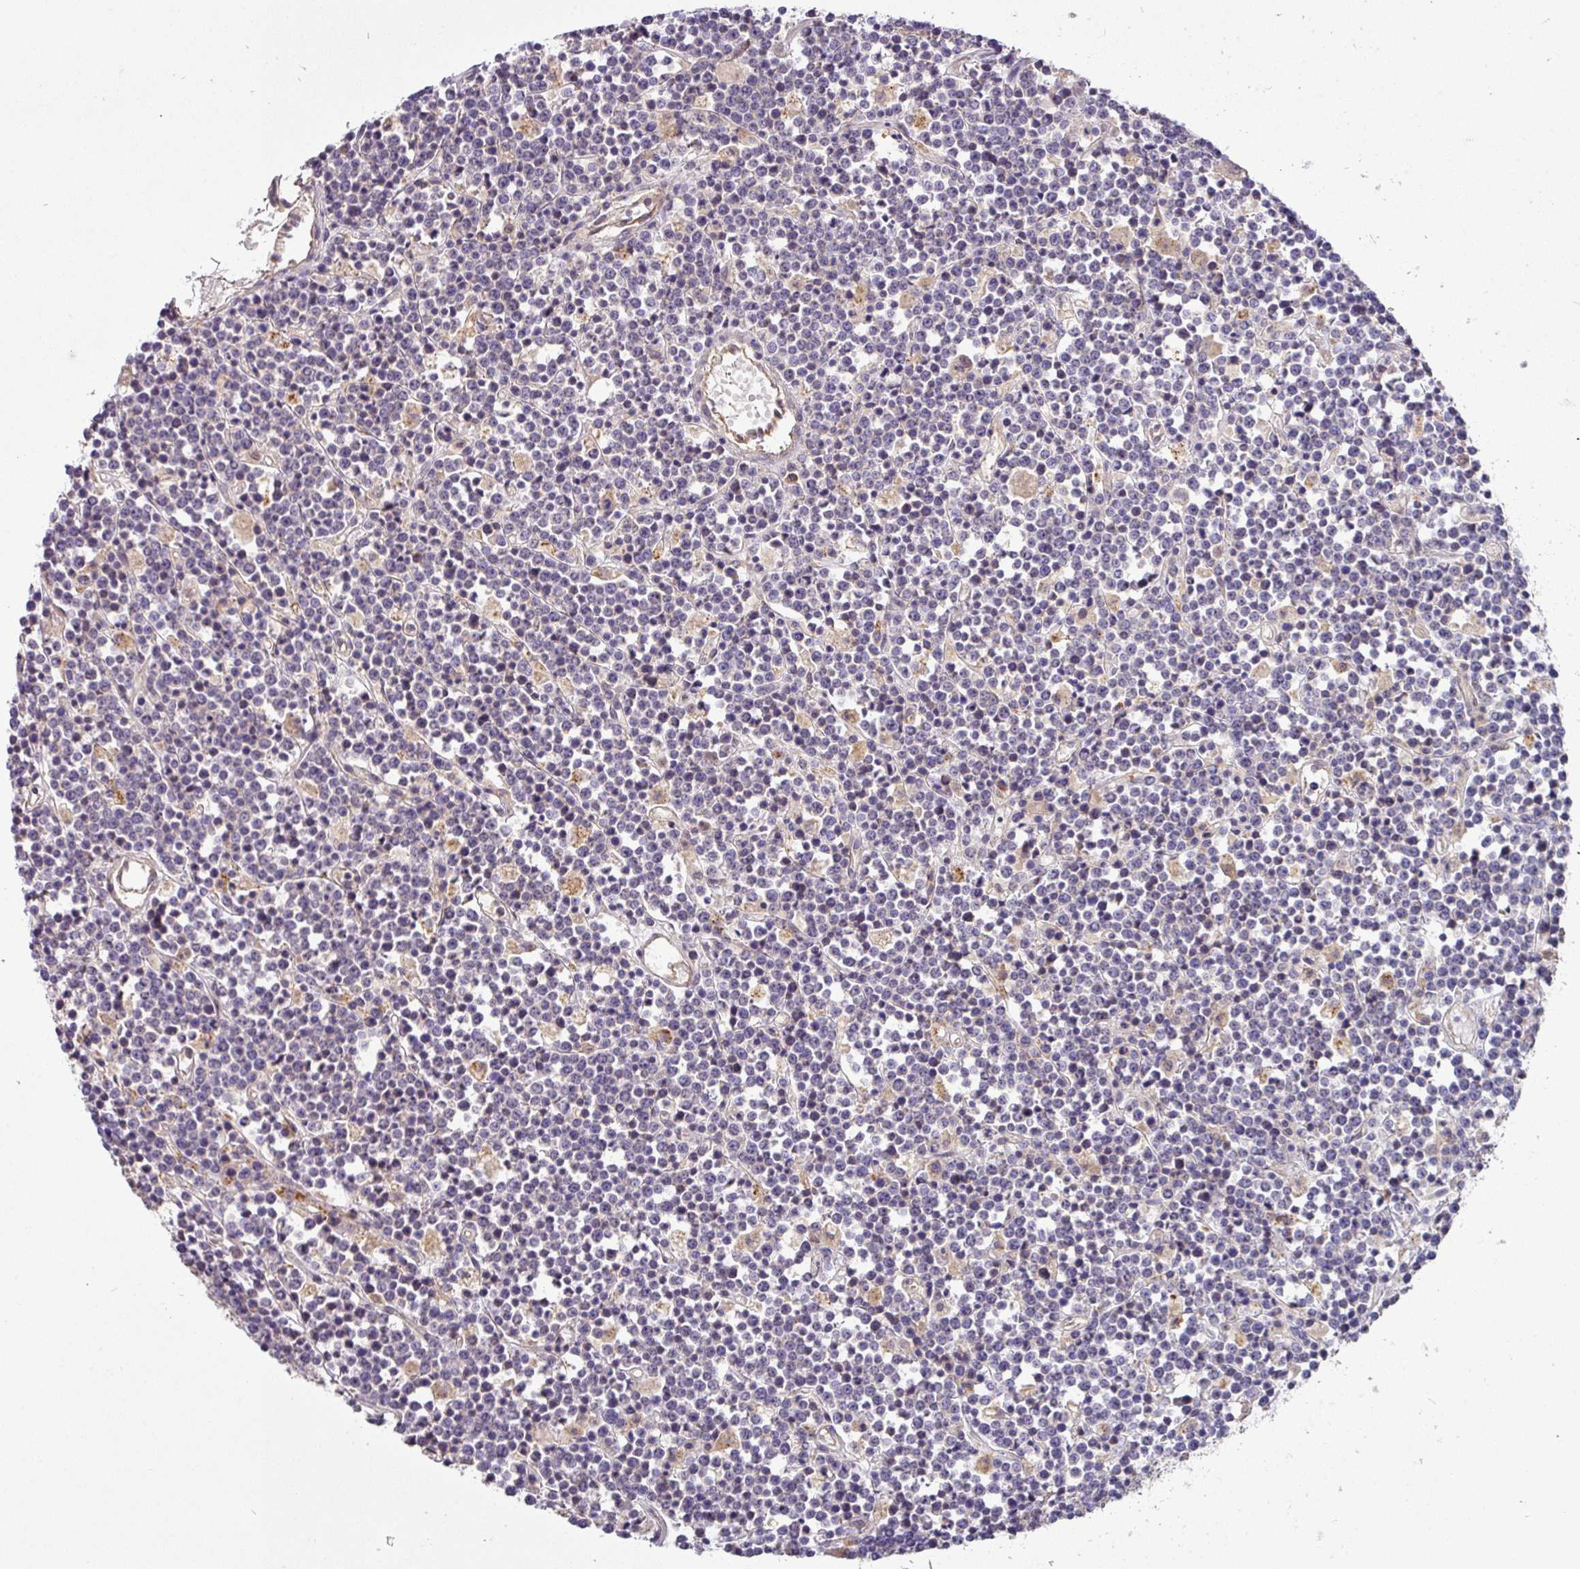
{"staining": {"intensity": "negative", "quantity": "none", "location": "none"}, "tissue": "lymphoma", "cell_type": "Tumor cells", "image_type": "cancer", "snomed": [{"axis": "morphology", "description": "Malignant lymphoma, non-Hodgkin's type, High grade"}, {"axis": "topography", "description": "Ovary"}], "caption": "DAB immunohistochemical staining of human lymphoma shows no significant expression in tumor cells. (DAB (3,3'-diaminobenzidine) immunohistochemistry, high magnification).", "gene": "HOXC13", "patient": {"sex": "female", "age": 56}}